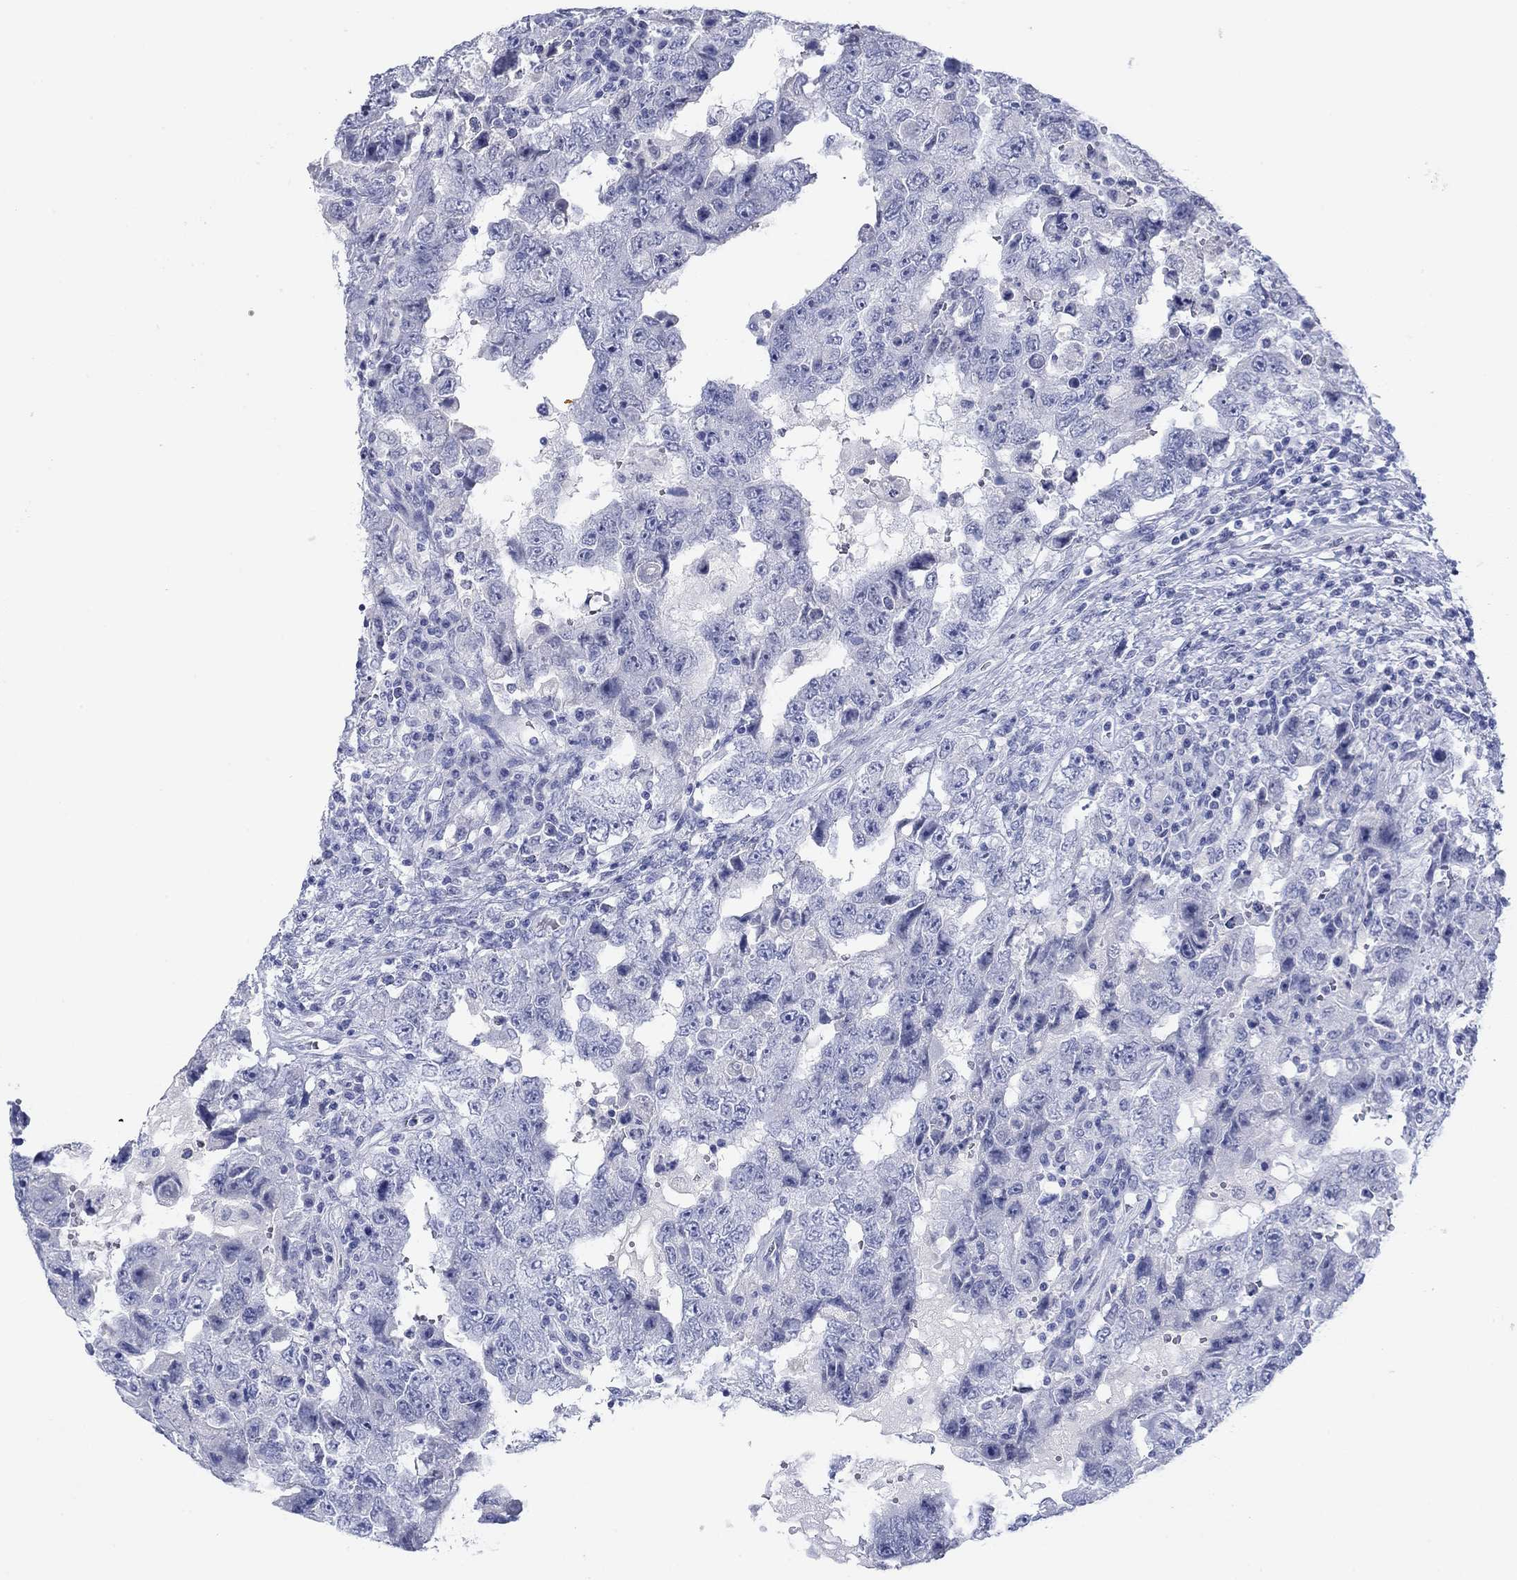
{"staining": {"intensity": "negative", "quantity": "none", "location": "none"}, "tissue": "testis cancer", "cell_type": "Tumor cells", "image_type": "cancer", "snomed": [{"axis": "morphology", "description": "Carcinoma, Embryonal, NOS"}, {"axis": "topography", "description": "Testis"}], "caption": "Human embryonal carcinoma (testis) stained for a protein using immunohistochemistry demonstrates no positivity in tumor cells.", "gene": "PDYN", "patient": {"sex": "male", "age": 26}}